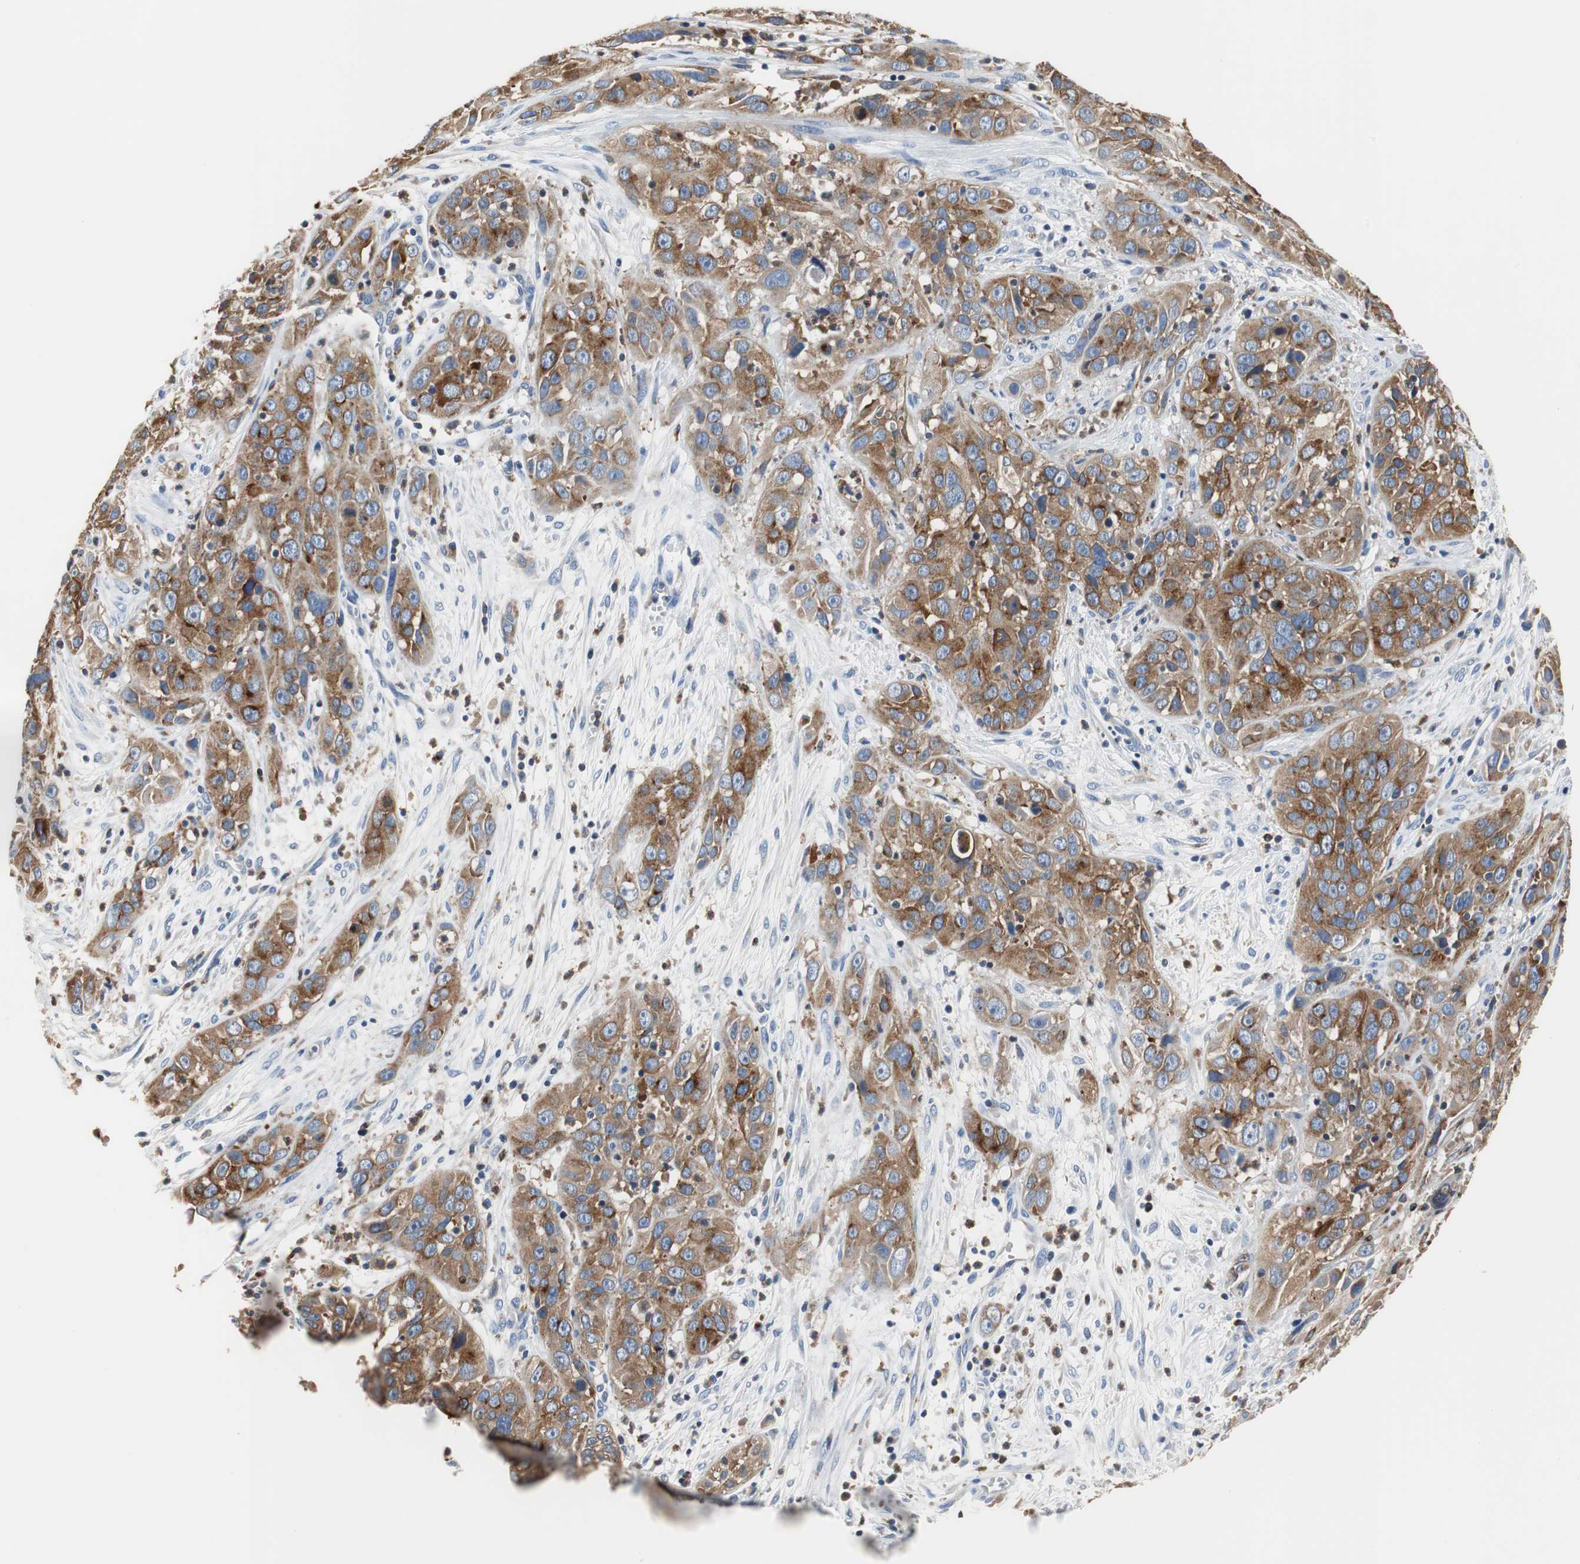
{"staining": {"intensity": "strong", "quantity": ">75%", "location": "cytoplasmic/membranous"}, "tissue": "cervical cancer", "cell_type": "Tumor cells", "image_type": "cancer", "snomed": [{"axis": "morphology", "description": "Squamous cell carcinoma, NOS"}, {"axis": "topography", "description": "Cervix"}], "caption": "IHC photomicrograph of human squamous cell carcinoma (cervical) stained for a protein (brown), which displays high levels of strong cytoplasmic/membranous staining in about >75% of tumor cells.", "gene": "VAMP8", "patient": {"sex": "female", "age": 32}}